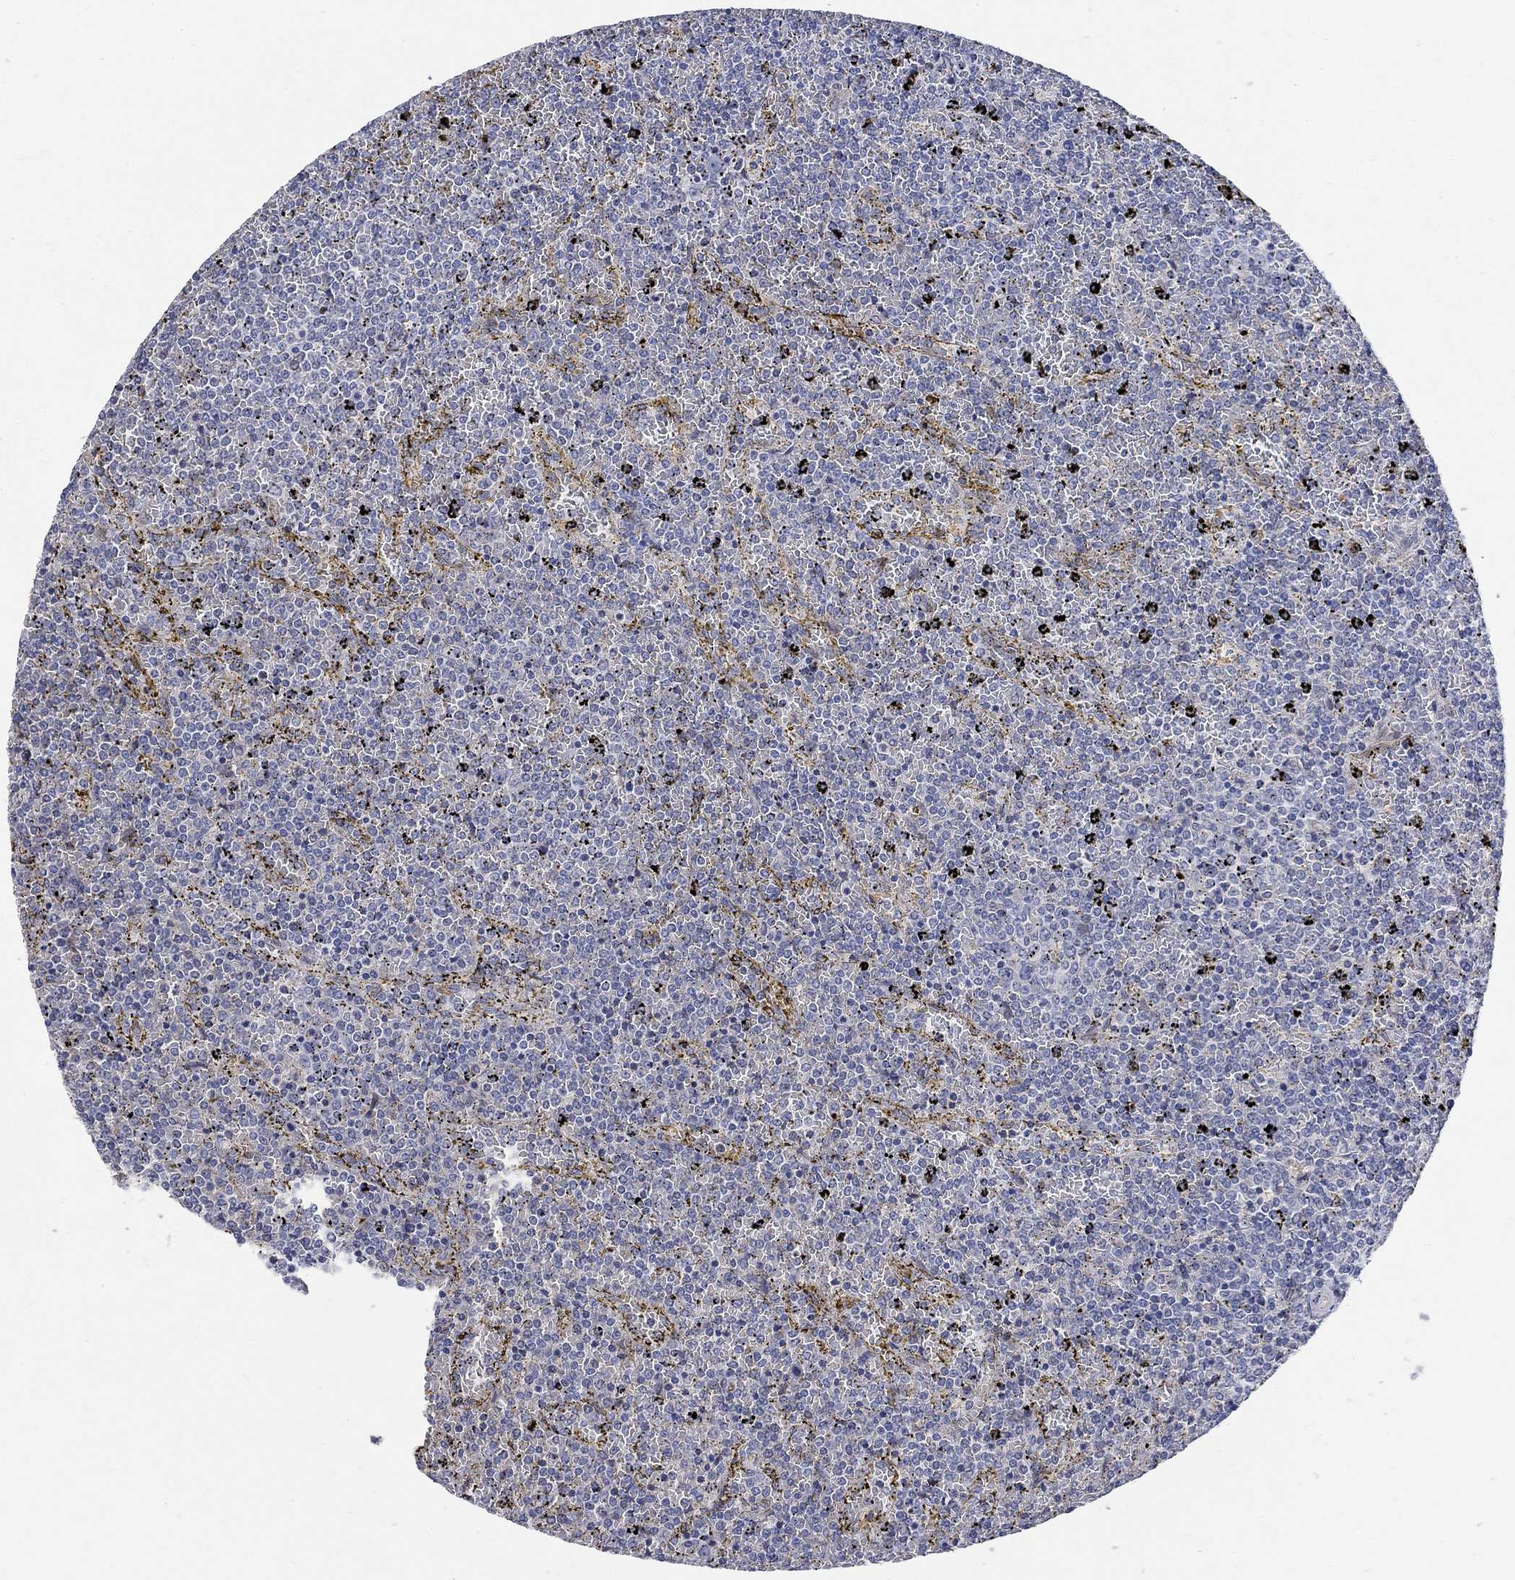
{"staining": {"intensity": "negative", "quantity": "none", "location": "none"}, "tissue": "lymphoma", "cell_type": "Tumor cells", "image_type": "cancer", "snomed": [{"axis": "morphology", "description": "Malignant lymphoma, non-Hodgkin's type, Low grade"}, {"axis": "topography", "description": "Spleen"}], "caption": "This is an immunohistochemistry (IHC) photomicrograph of low-grade malignant lymphoma, non-Hodgkin's type. There is no positivity in tumor cells.", "gene": "TGM2", "patient": {"sex": "female", "age": 77}}